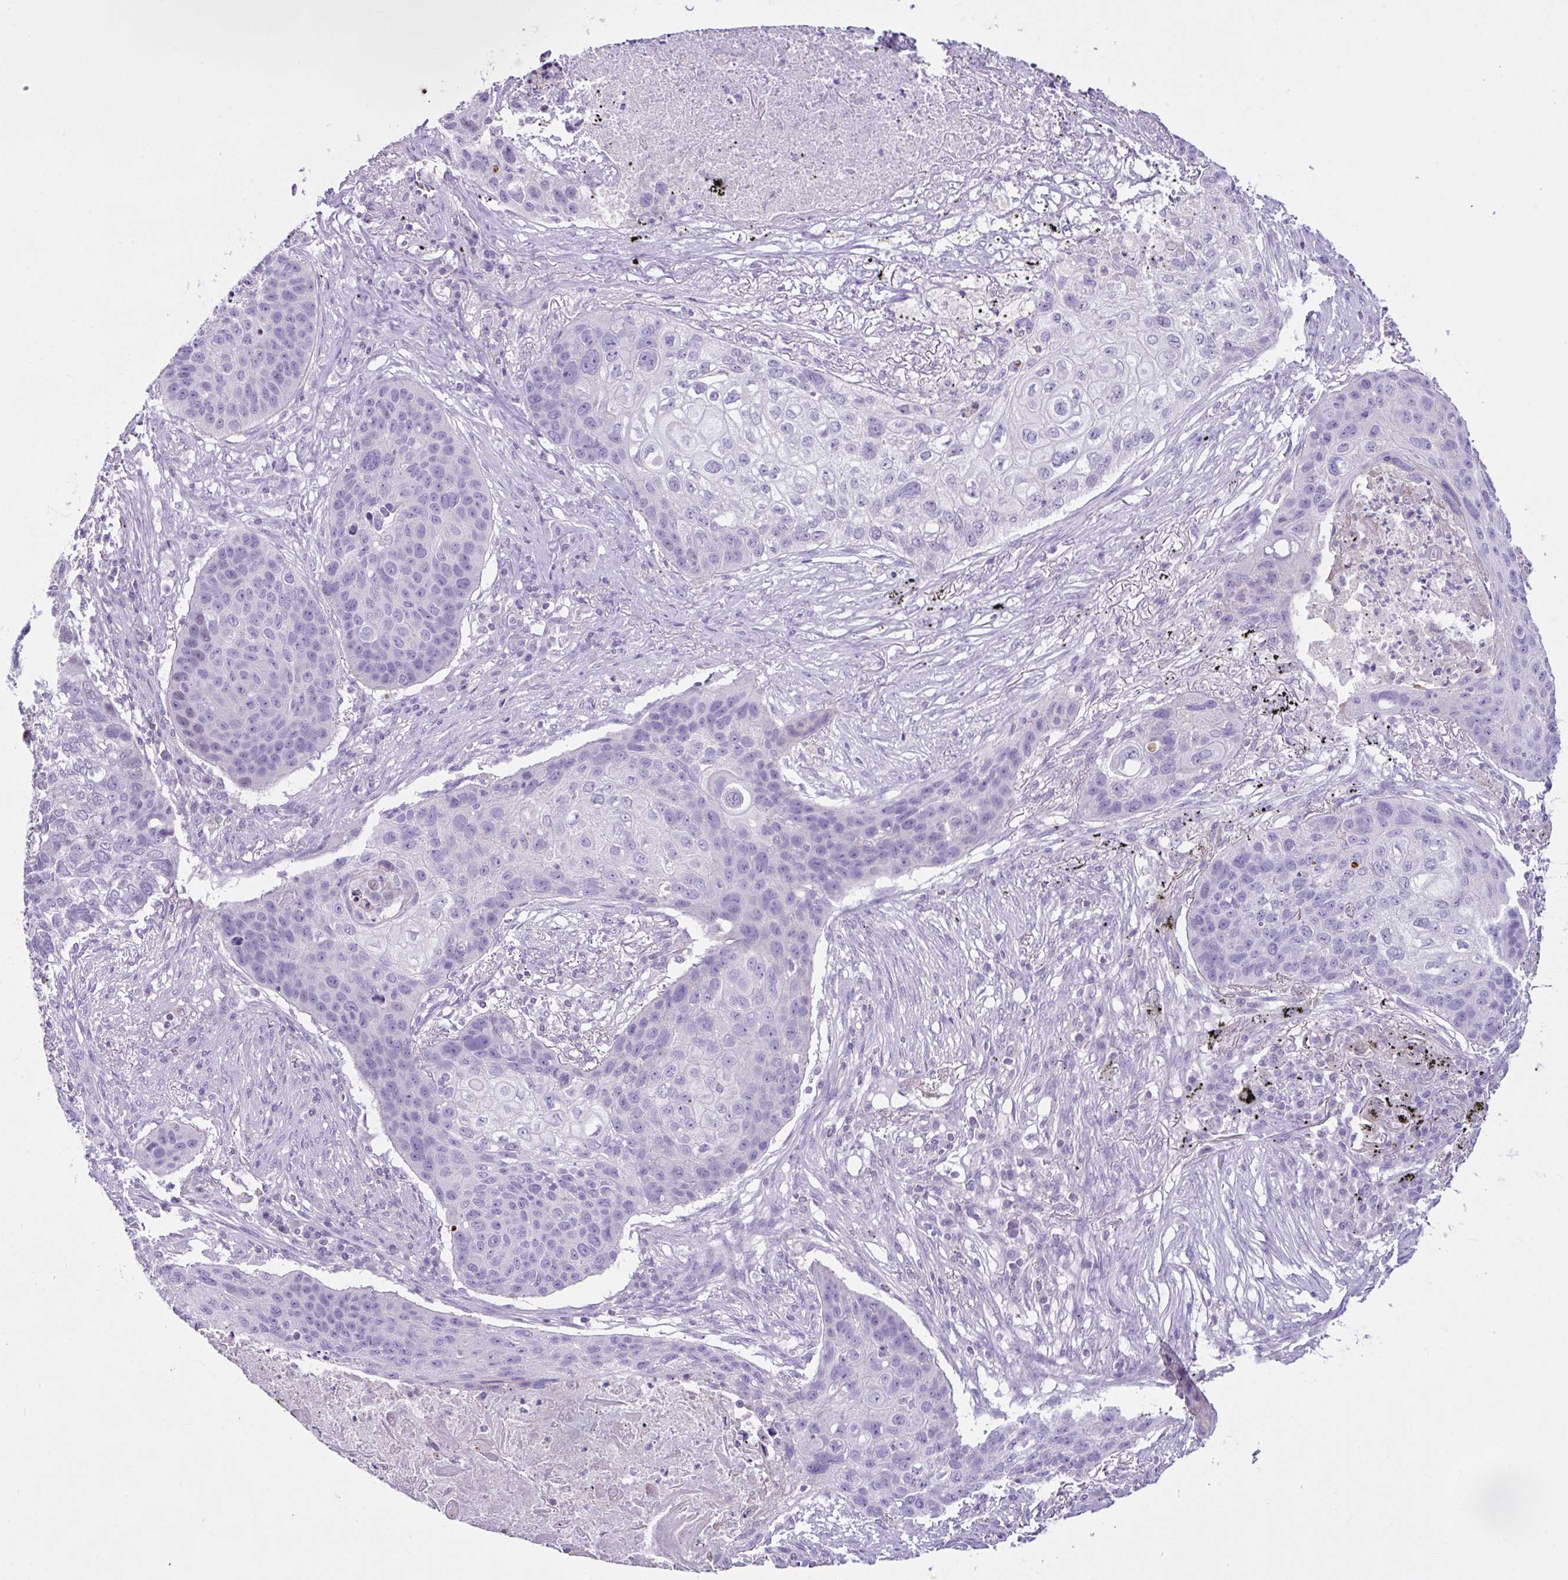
{"staining": {"intensity": "negative", "quantity": "none", "location": "none"}, "tissue": "lung cancer", "cell_type": "Tumor cells", "image_type": "cancer", "snomed": [{"axis": "morphology", "description": "Squamous cell carcinoma, NOS"}, {"axis": "topography", "description": "Lung"}], "caption": "Tumor cells show no significant protein positivity in lung cancer.", "gene": "D2HGDH", "patient": {"sex": "female", "age": 63}}